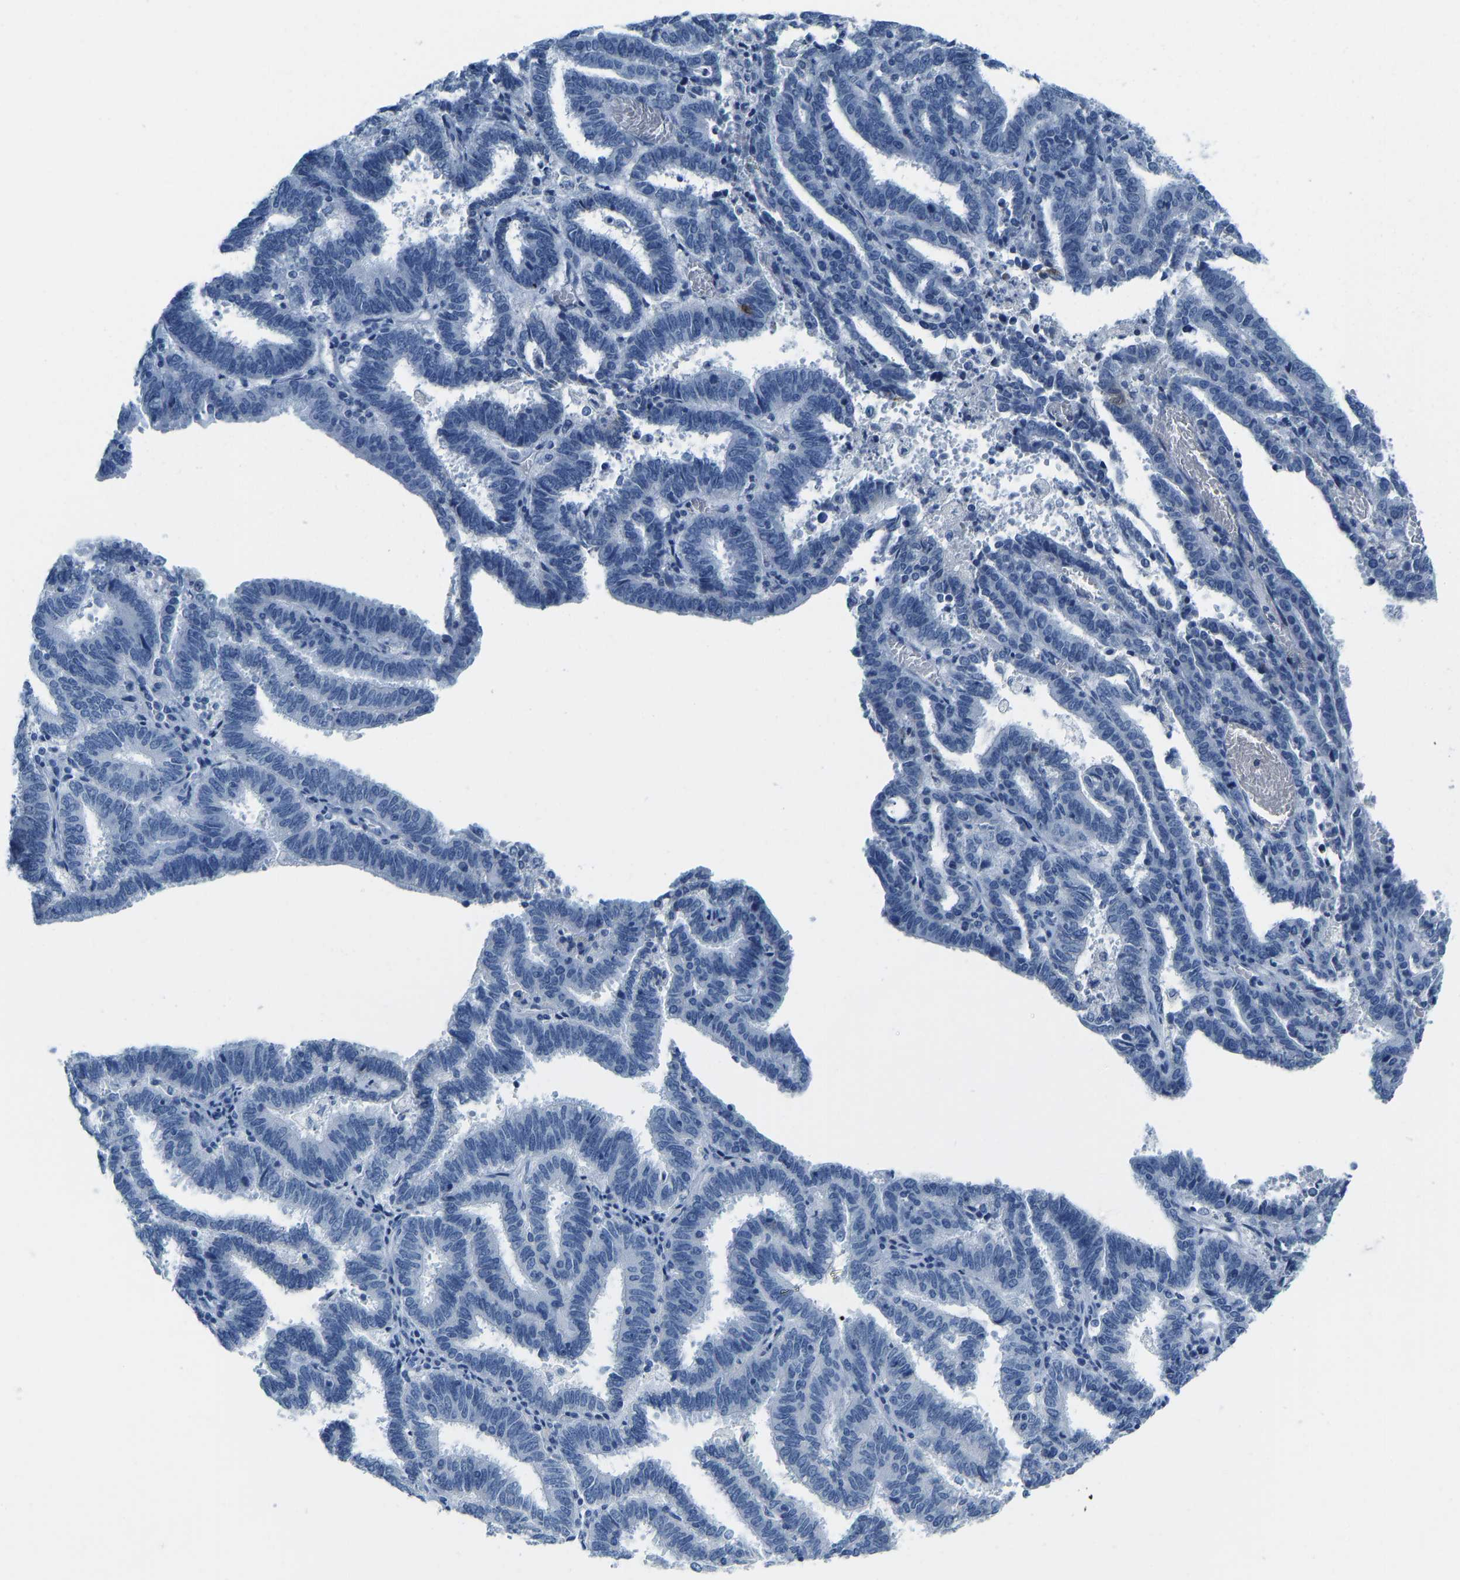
{"staining": {"intensity": "negative", "quantity": "none", "location": "none"}, "tissue": "endometrial cancer", "cell_type": "Tumor cells", "image_type": "cancer", "snomed": [{"axis": "morphology", "description": "Adenocarcinoma, NOS"}, {"axis": "topography", "description": "Uterus"}], "caption": "IHC histopathology image of neoplastic tissue: endometrial cancer stained with DAB reveals no significant protein staining in tumor cells. The staining was performed using DAB to visualize the protein expression in brown, while the nuclei were stained in blue with hematoxylin (Magnification: 20x).", "gene": "SERPINB3", "patient": {"sex": "female", "age": 83}}